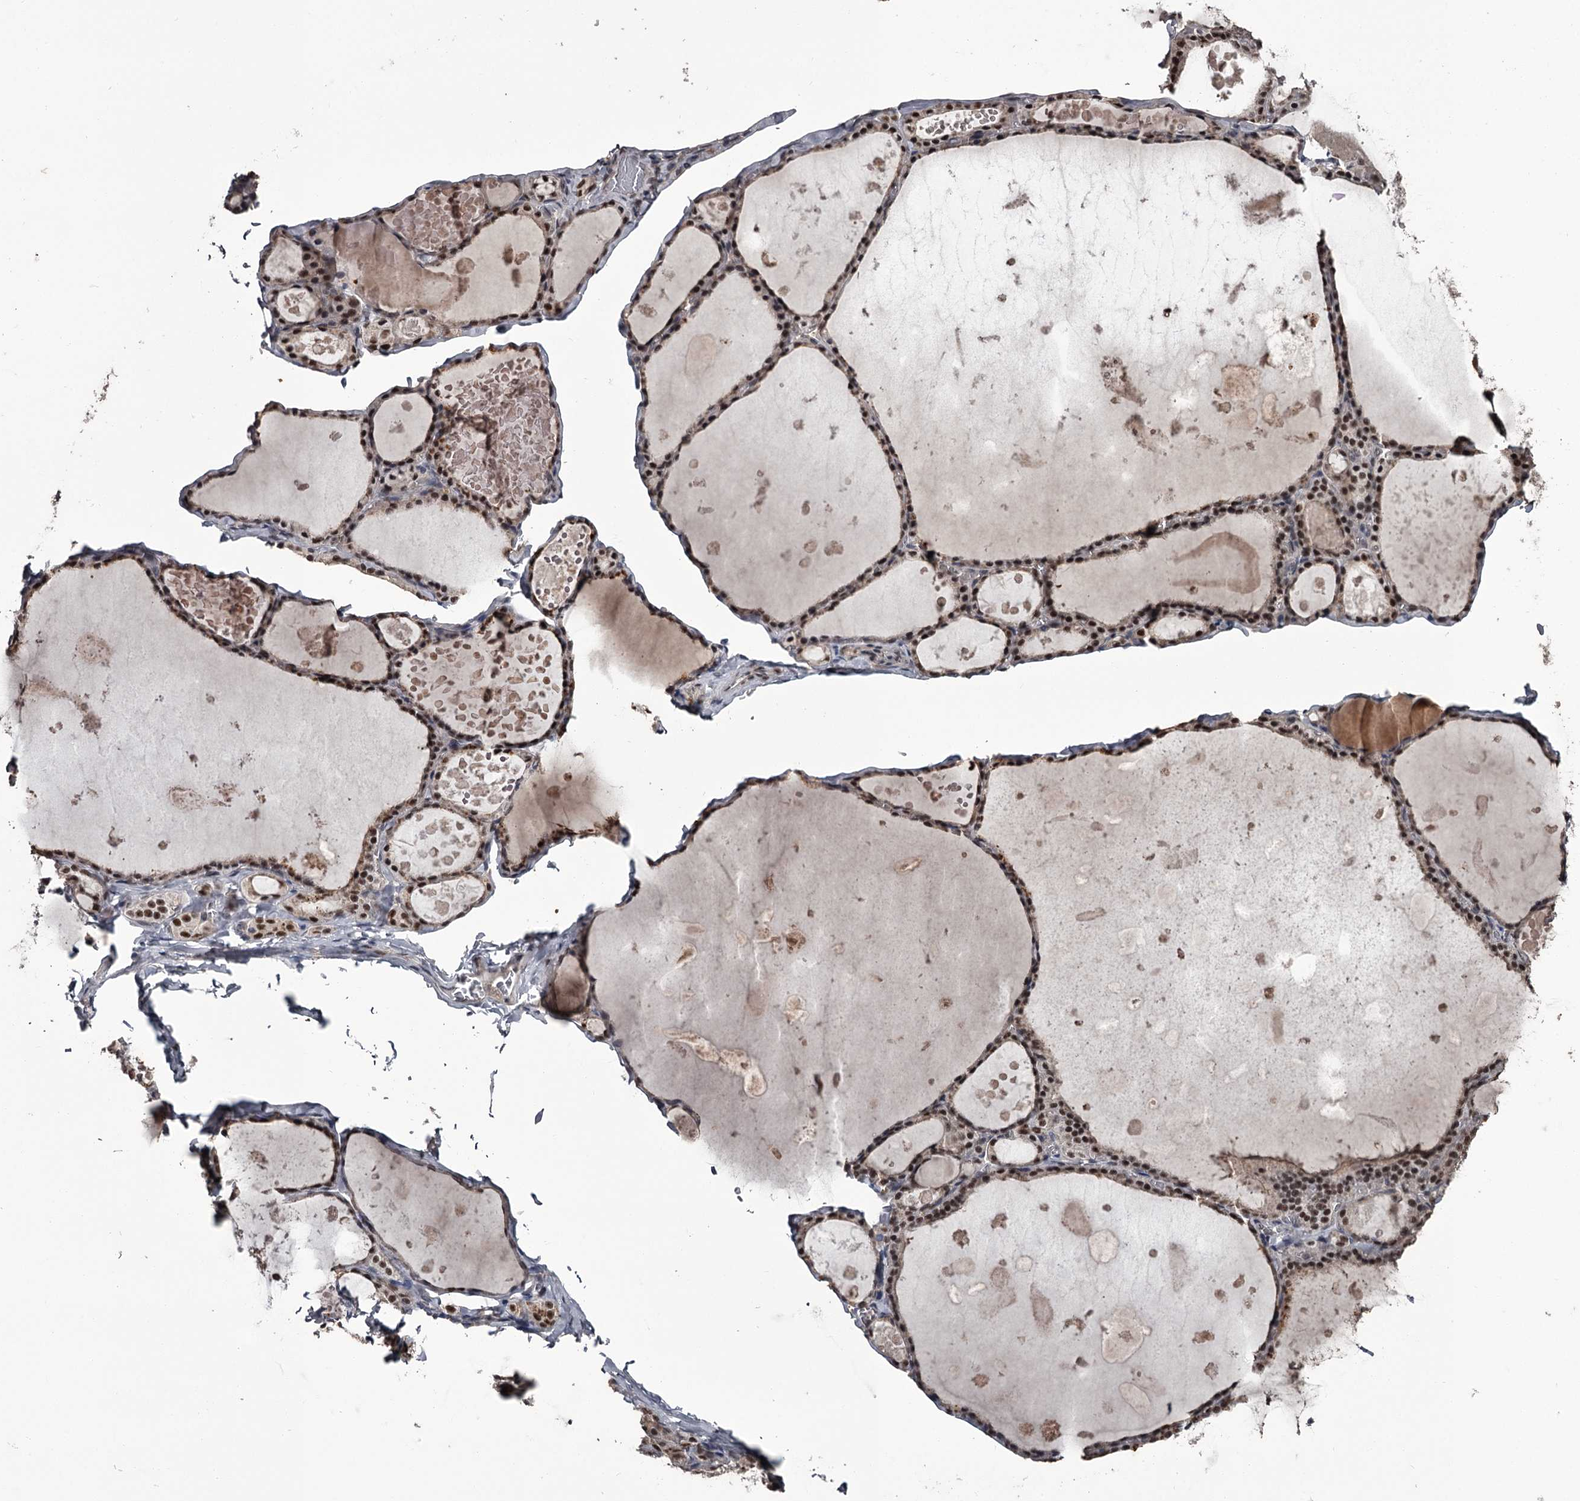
{"staining": {"intensity": "moderate", "quantity": ">75%", "location": "nuclear"}, "tissue": "thyroid gland", "cell_type": "Glandular cells", "image_type": "normal", "snomed": [{"axis": "morphology", "description": "Normal tissue, NOS"}, {"axis": "topography", "description": "Thyroid gland"}], "caption": "Immunohistochemistry (IHC) staining of benign thyroid gland, which shows medium levels of moderate nuclear staining in approximately >75% of glandular cells indicating moderate nuclear protein staining. The staining was performed using DAB (brown) for protein detection and nuclei were counterstained in hematoxylin (blue).", "gene": "PRPF40B", "patient": {"sex": "male", "age": 56}}